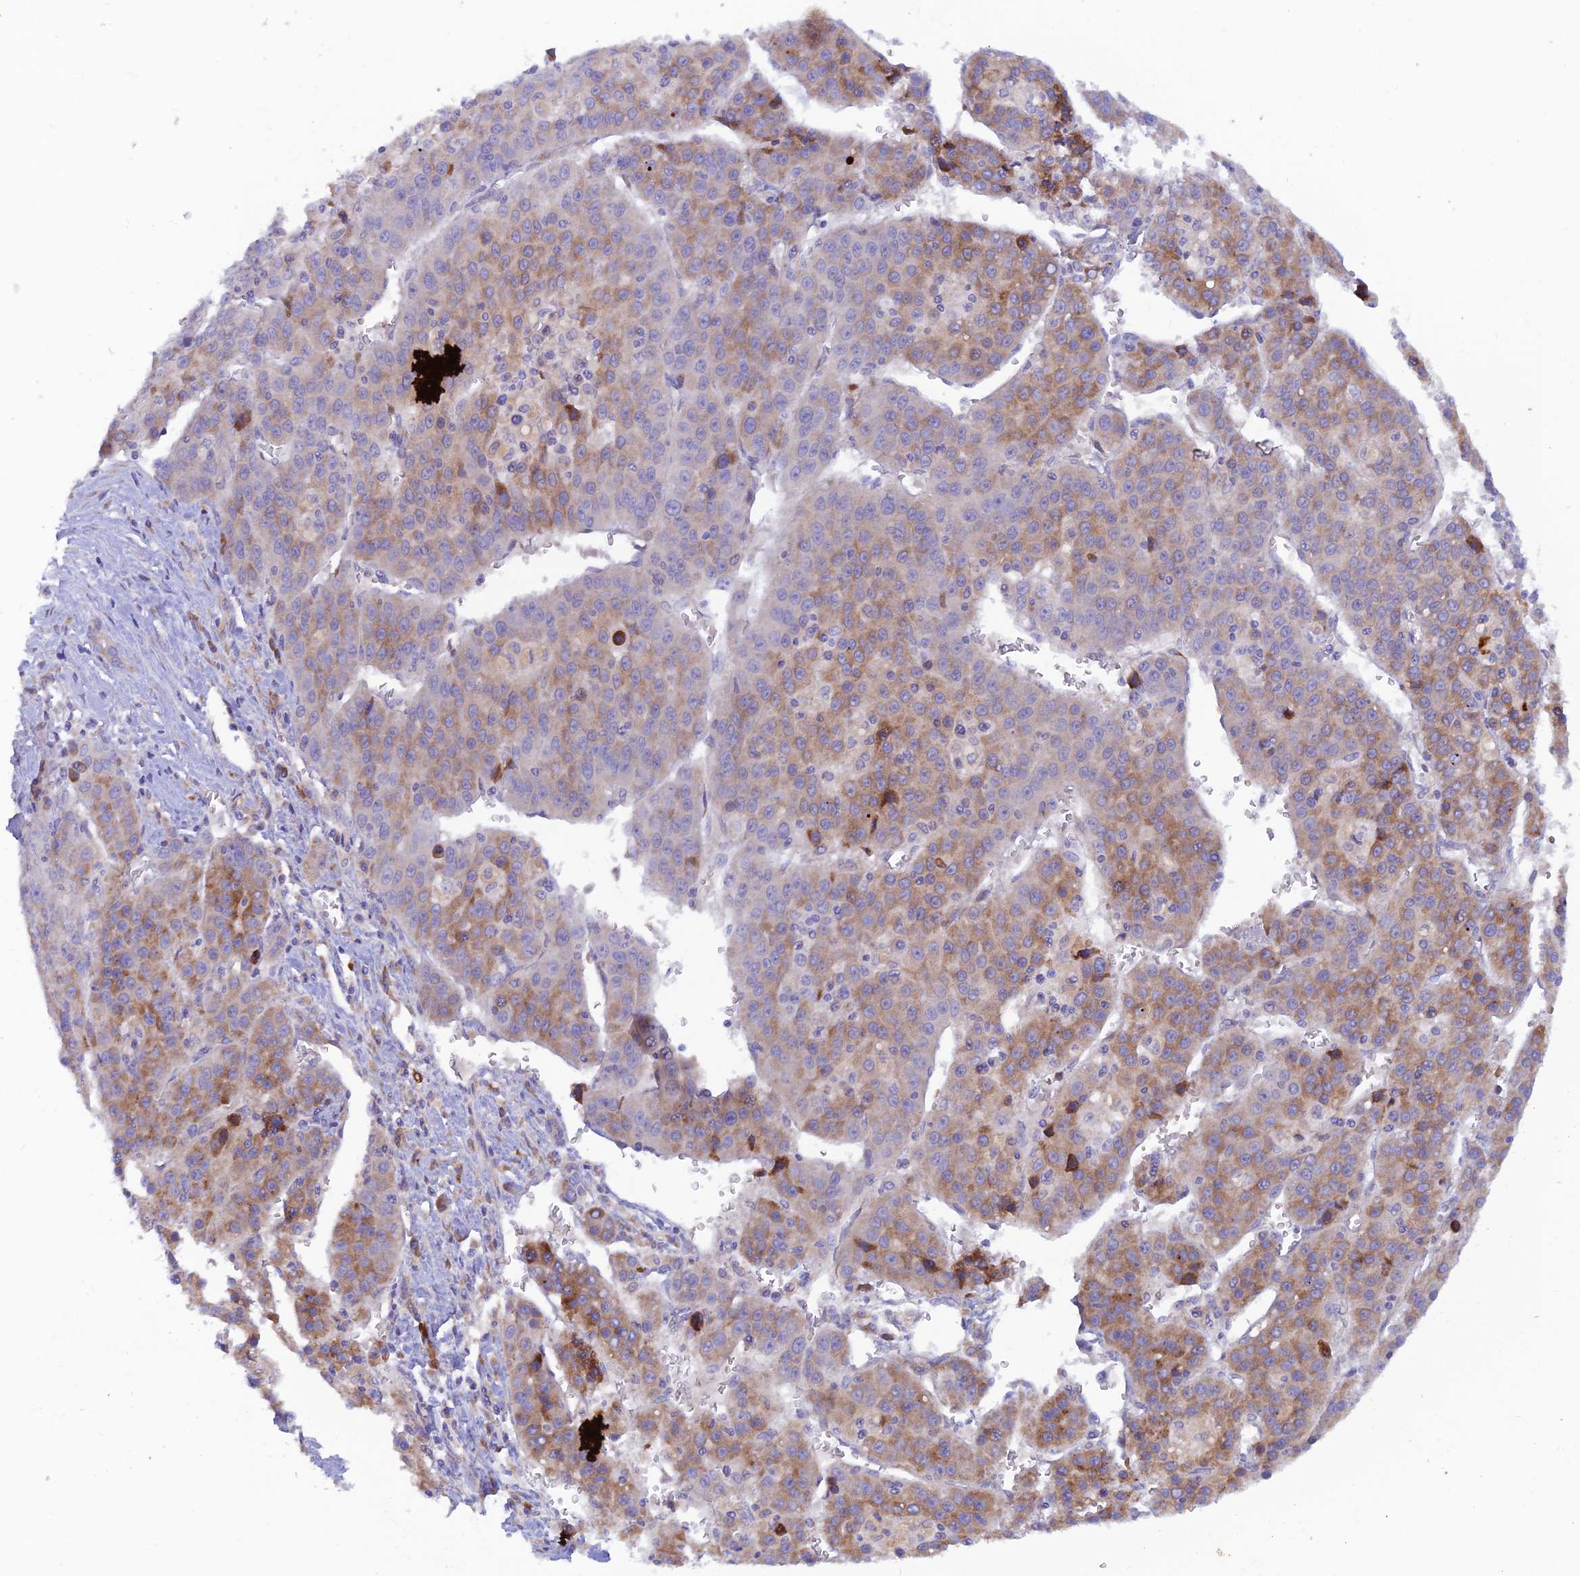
{"staining": {"intensity": "strong", "quantity": "<25%", "location": "cytoplasmic/membranous"}, "tissue": "liver cancer", "cell_type": "Tumor cells", "image_type": "cancer", "snomed": [{"axis": "morphology", "description": "Carcinoma, Hepatocellular, NOS"}, {"axis": "topography", "description": "Liver"}], "caption": "Liver cancer stained with DAB (3,3'-diaminobenzidine) immunohistochemistry shows medium levels of strong cytoplasmic/membranous positivity in approximately <25% of tumor cells.", "gene": "GMCL1", "patient": {"sex": "female", "age": 53}}